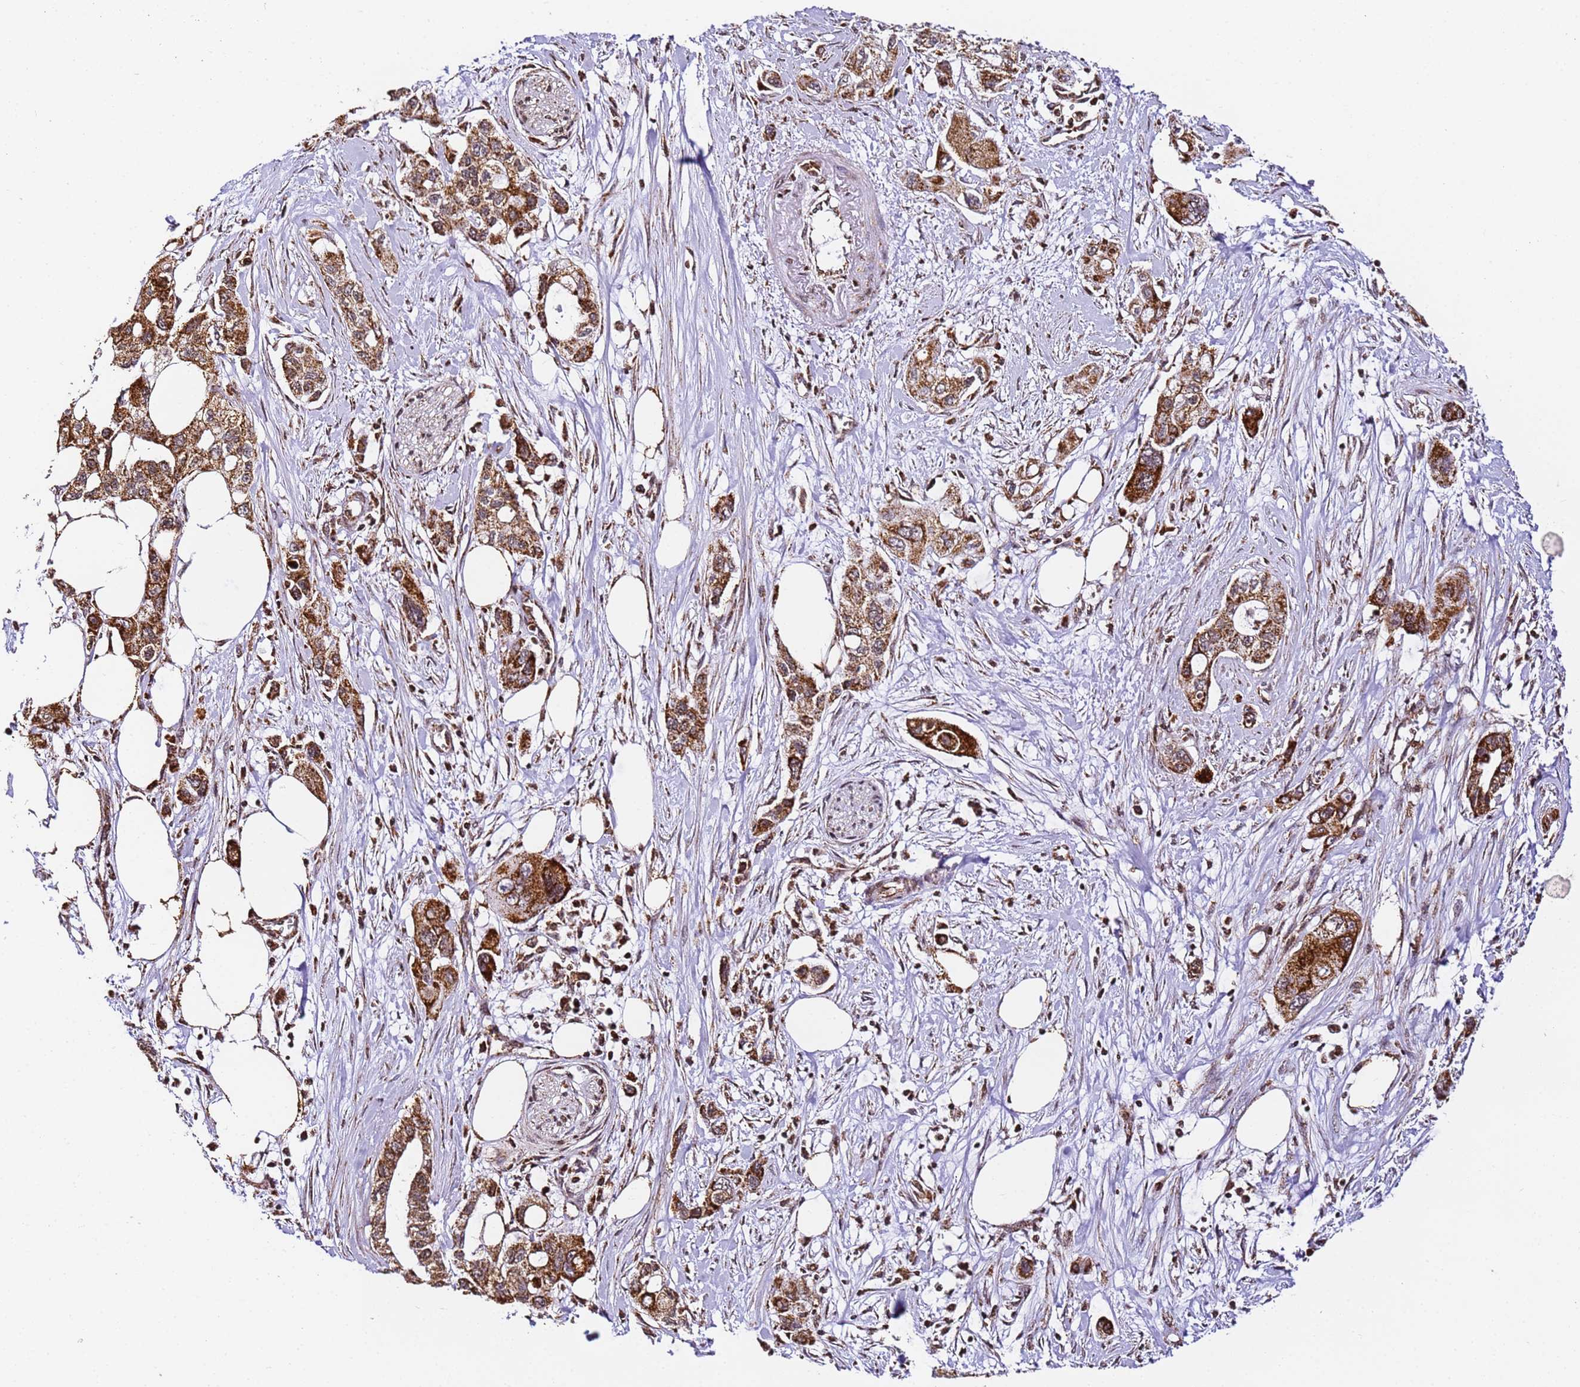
{"staining": {"intensity": "strong", "quantity": ">75%", "location": "cytoplasmic/membranous"}, "tissue": "pancreatic cancer", "cell_type": "Tumor cells", "image_type": "cancer", "snomed": [{"axis": "morphology", "description": "Adenocarcinoma, NOS"}, {"axis": "topography", "description": "Pancreas"}], "caption": "Pancreatic cancer (adenocarcinoma) stained for a protein demonstrates strong cytoplasmic/membranous positivity in tumor cells.", "gene": "HSPE1", "patient": {"sex": "male", "age": 75}}